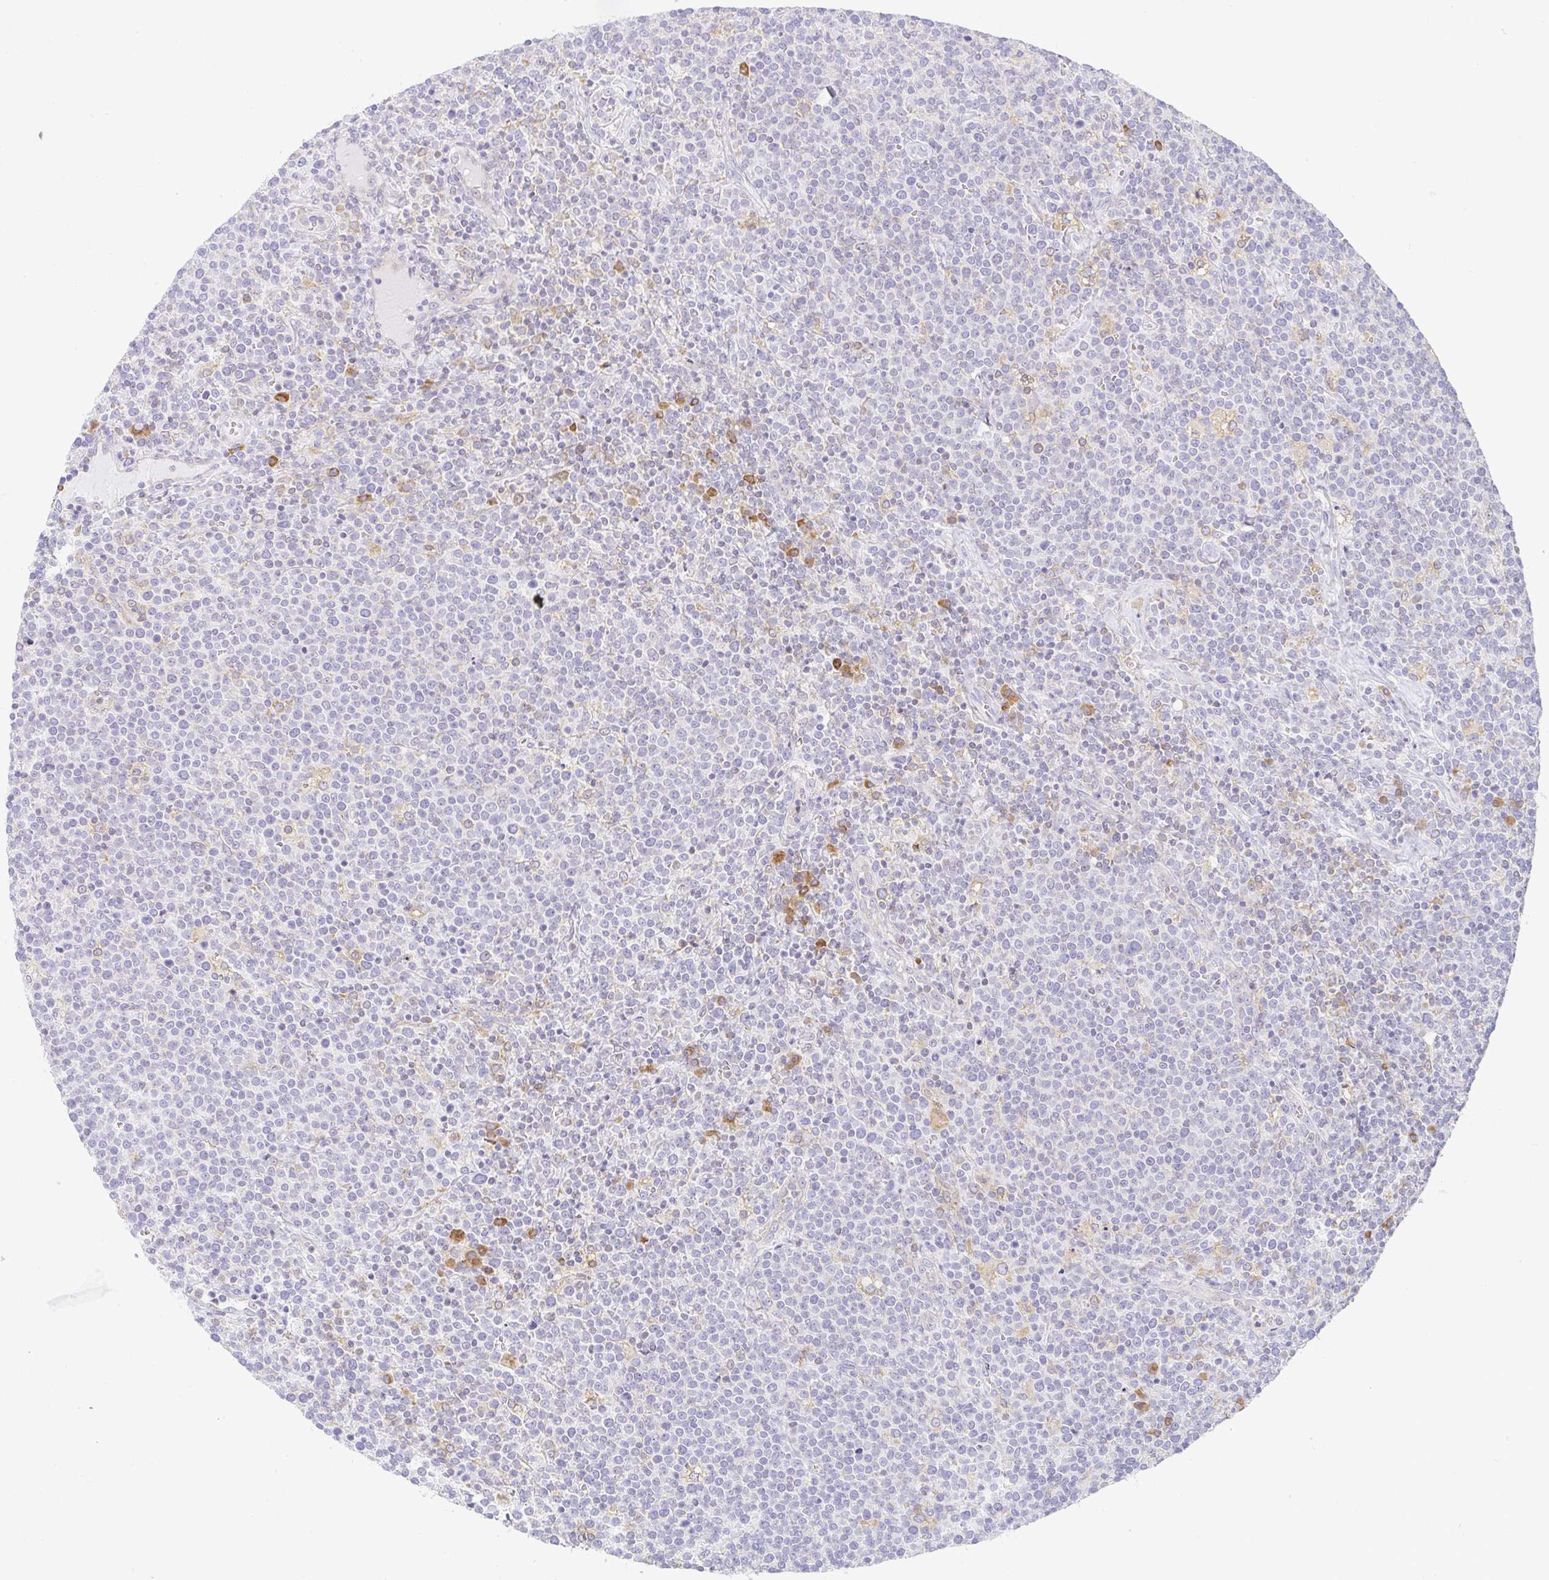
{"staining": {"intensity": "negative", "quantity": "none", "location": "none"}, "tissue": "lymphoma", "cell_type": "Tumor cells", "image_type": "cancer", "snomed": [{"axis": "morphology", "description": "Malignant lymphoma, non-Hodgkin's type, High grade"}, {"axis": "topography", "description": "Lymph node"}], "caption": "Tumor cells are negative for protein expression in human lymphoma. (Immunohistochemistry (ihc), brightfield microscopy, high magnification).", "gene": "DERL2", "patient": {"sex": "male", "age": 61}}